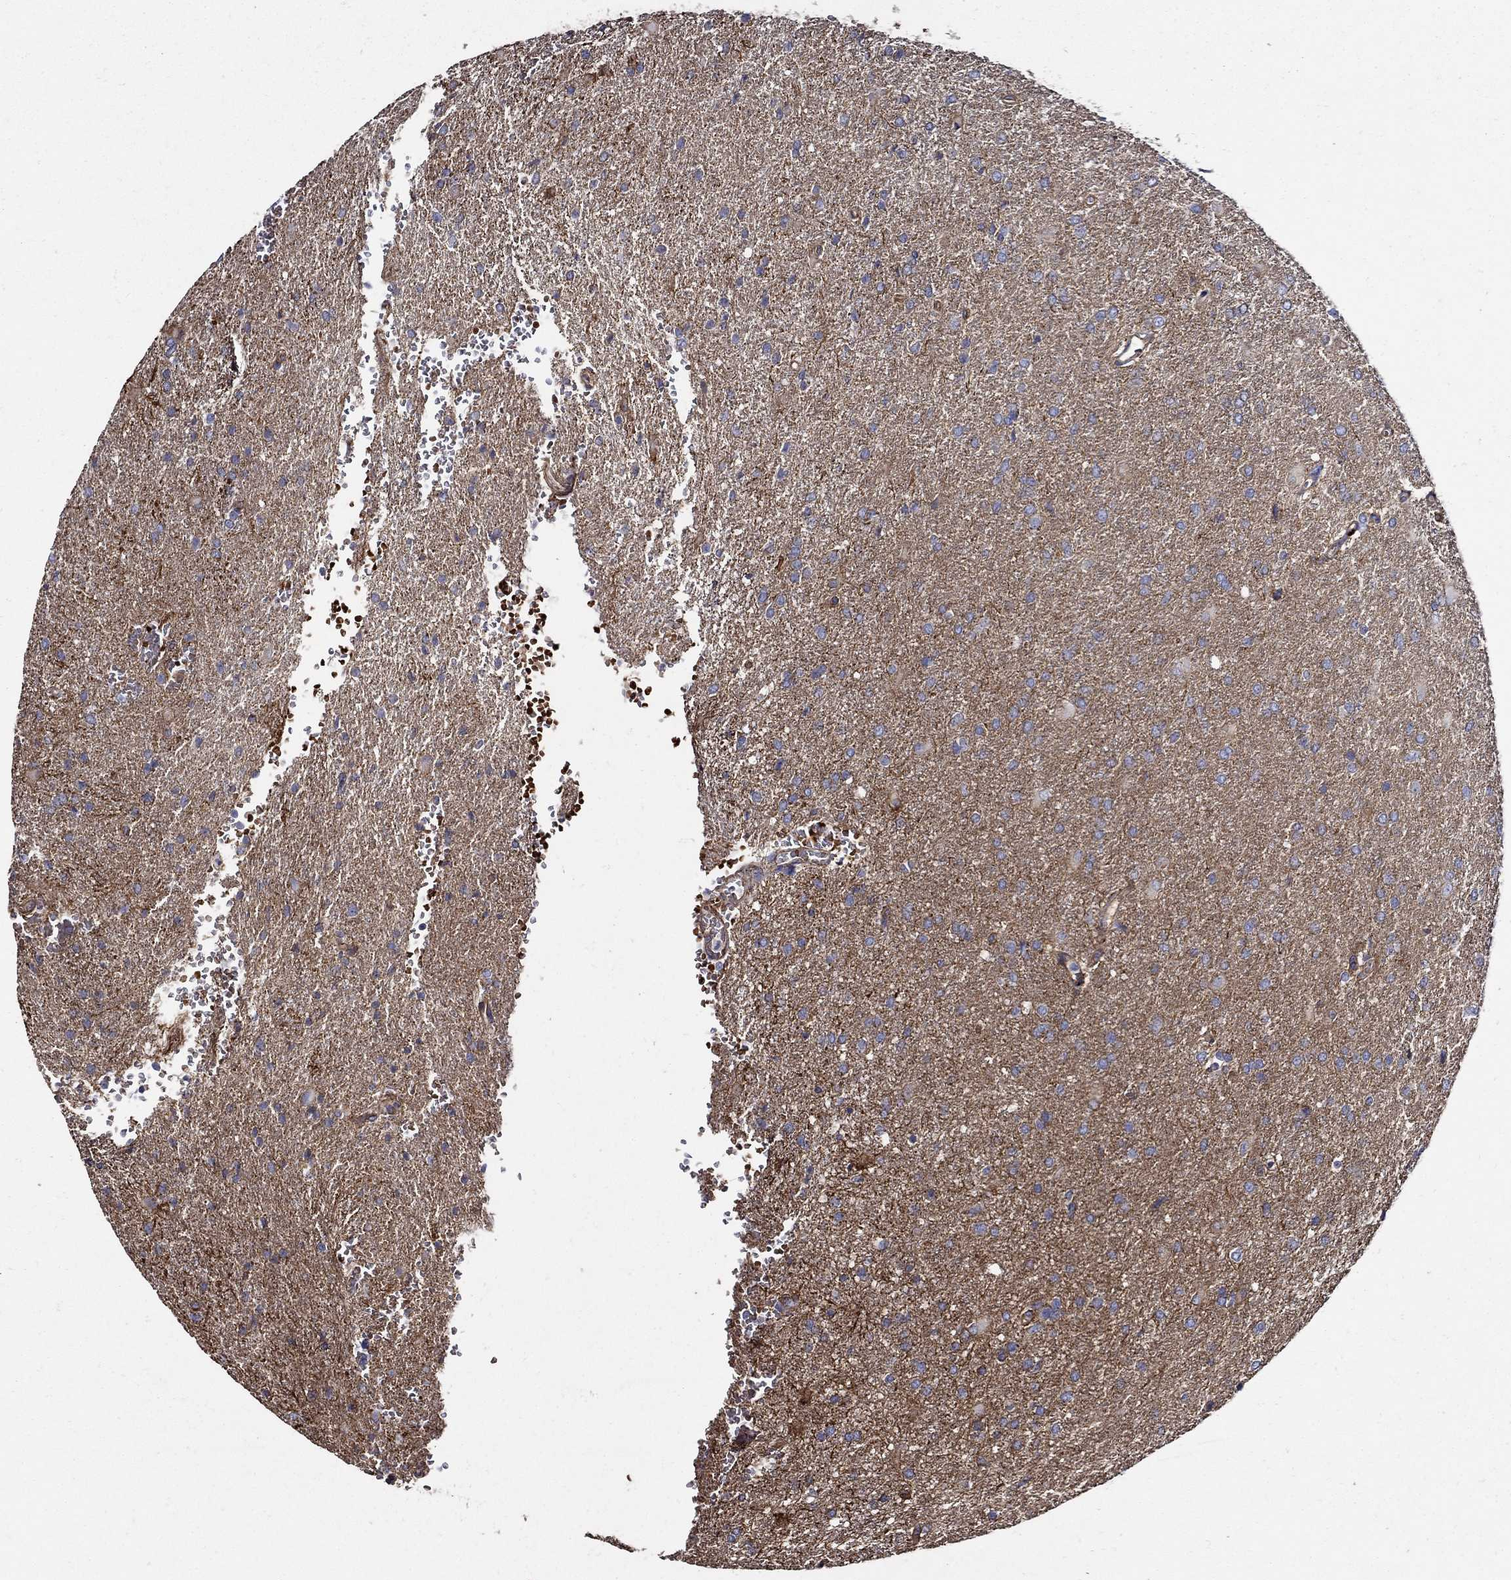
{"staining": {"intensity": "negative", "quantity": "none", "location": "none"}, "tissue": "glioma", "cell_type": "Tumor cells", "image_type": "cancer", "snomed": [{"axis": "morphology", "description": "Glioma, malignant, High grade"}, {"axis": "topography", "description": "Brain"}], "caption": "A high-resolution photomicrograph shows IHC staining of malignant high-grade glioma, which demonstrates no significant expression in tumor cells. (Stains: DAB IHC with hematoxylin counter stain, Microscopy: brightfield microscopy at high magnification).", "gene": "APBB3", "patient": {"sex": "male", "age": 68}}